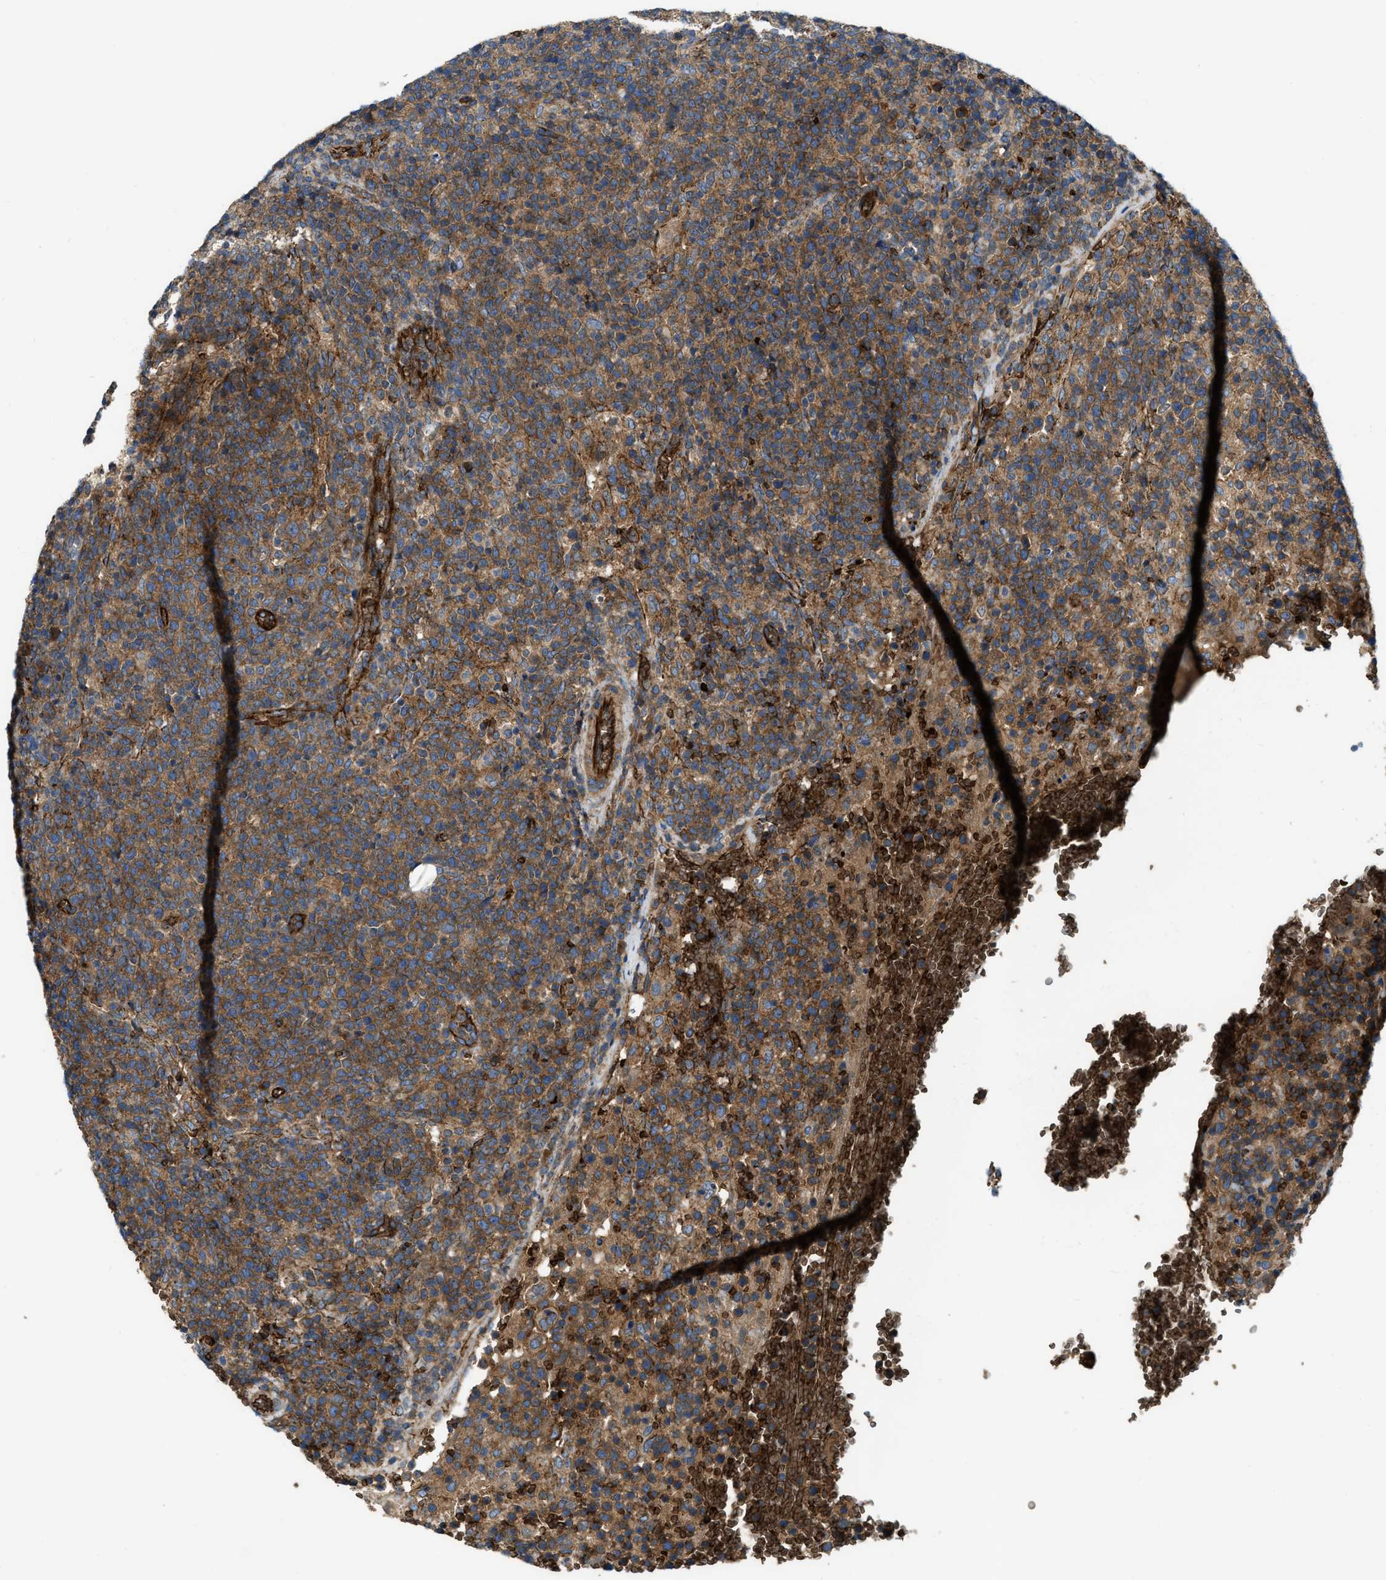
{"staining": {"intensity": "moderate", "quantity": ">75%", "location": "cytoplasmic/membranous"}, "tissue": "lymphoma", "cell_type": "Tumor cells", "image_type": "cancer", "snomed": [{"axis": "morphology", "description": "Malignant lymphoma, non-Hodgkin's type, High grade"}, {"axis": "topography", "description": "Lymph node"}], "caption": "Lymphoma was stained to show a protein in brown. There is medium levels of moderate cytoplasmic/membranous expression in about >75% of tumor cells.", "gene": "ERC1", "patient": {"sex": "male", "age": 61}}